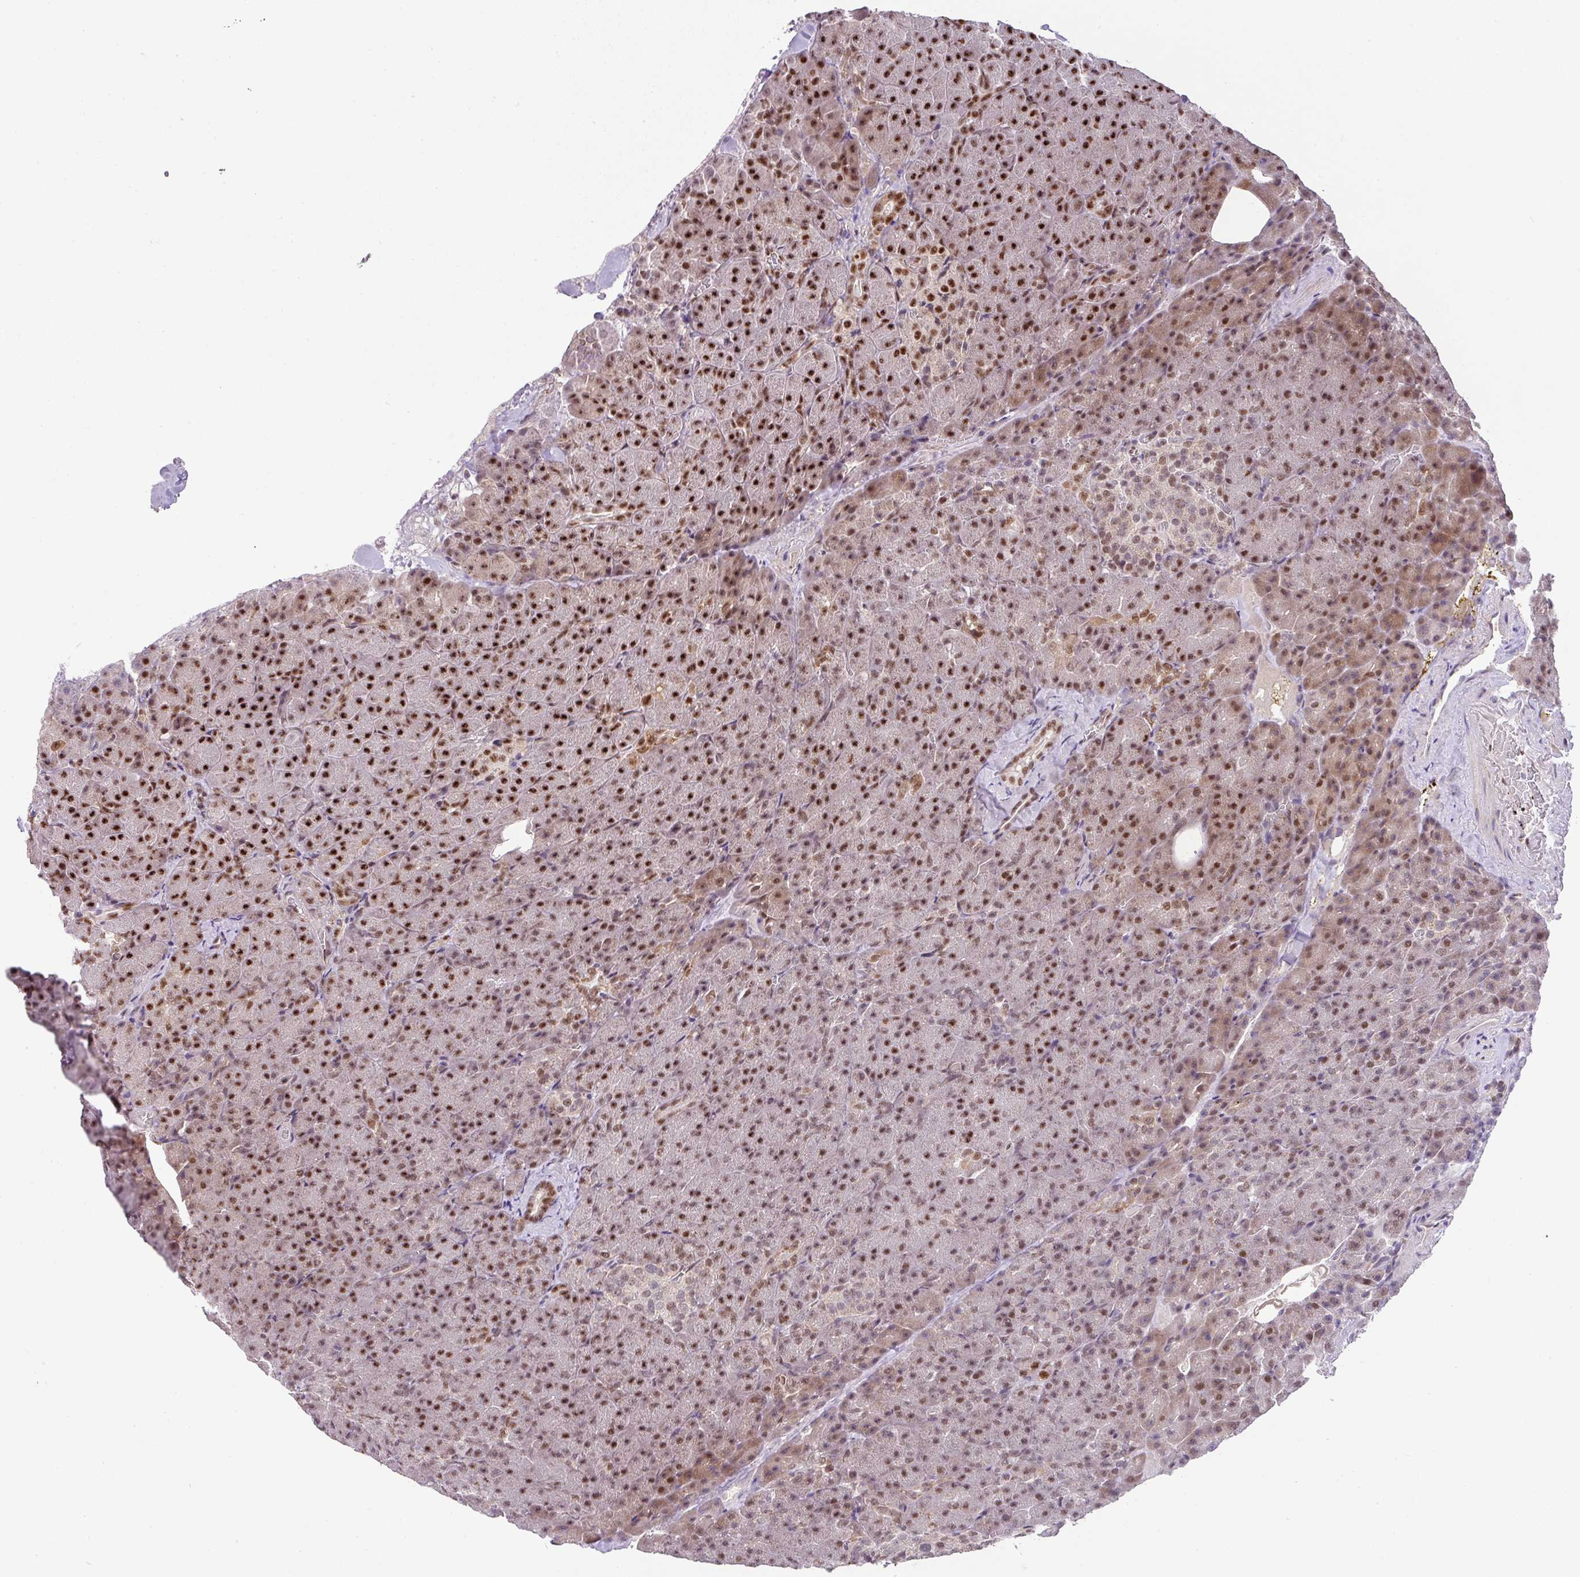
{"staining": {"intensity": "strong", "quantity": "25%-75%", "location": "nuclear"}, "tissue": "pancreas", "cell_type": "Exocrine glandular cells", "image_type": "normal", "snomed": [{"axis": "morphology", "description": "Normal tissue, NOS"}, {"axis": "topography", "description": "Pancreas"}], "caption": "The histopathology image reveals a brown stain indicating the presence of a protein in the nuclear of exocrine glandular cells in pancreas.", "gene": "PLK1", "patient": {"sex": "female", "age": 74}}